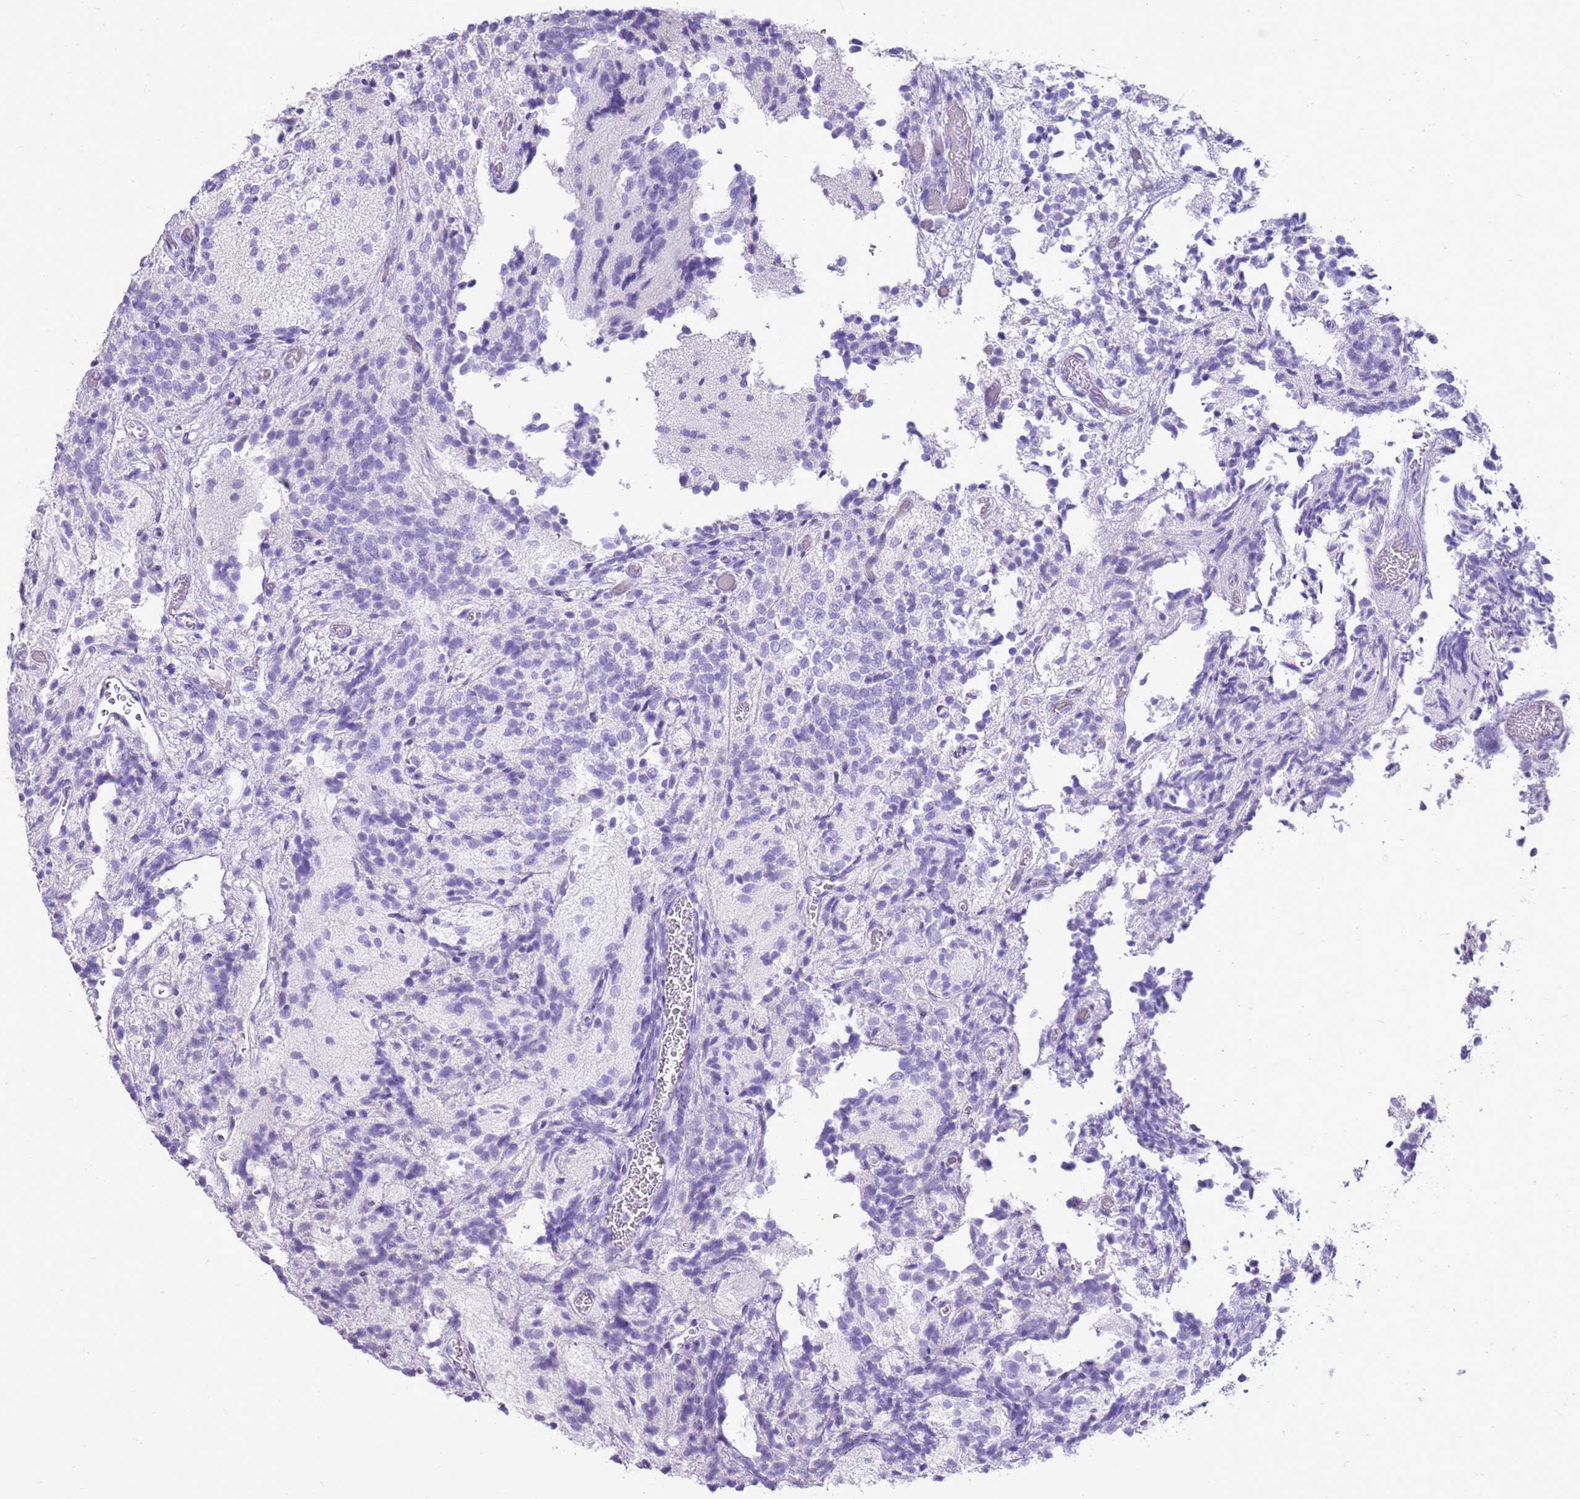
{"staining": {"intensity": "negative", "quantity": "none", "location": "none"}, "tissue": "glioma", "cell_type": "Tumor cells", "image_type": "cancer", "snomed": [{"axis": "morphology", "description": "Glioma, malignant, Low grade"}, {"axis": "topography", "description": "Brain"}], "caption": "An IHC photomicrograph of glioma is shown. There is no staining in tumor cells of glioma.", "gene": "CA8", "patient": {"sex": "female", "age": 1}}